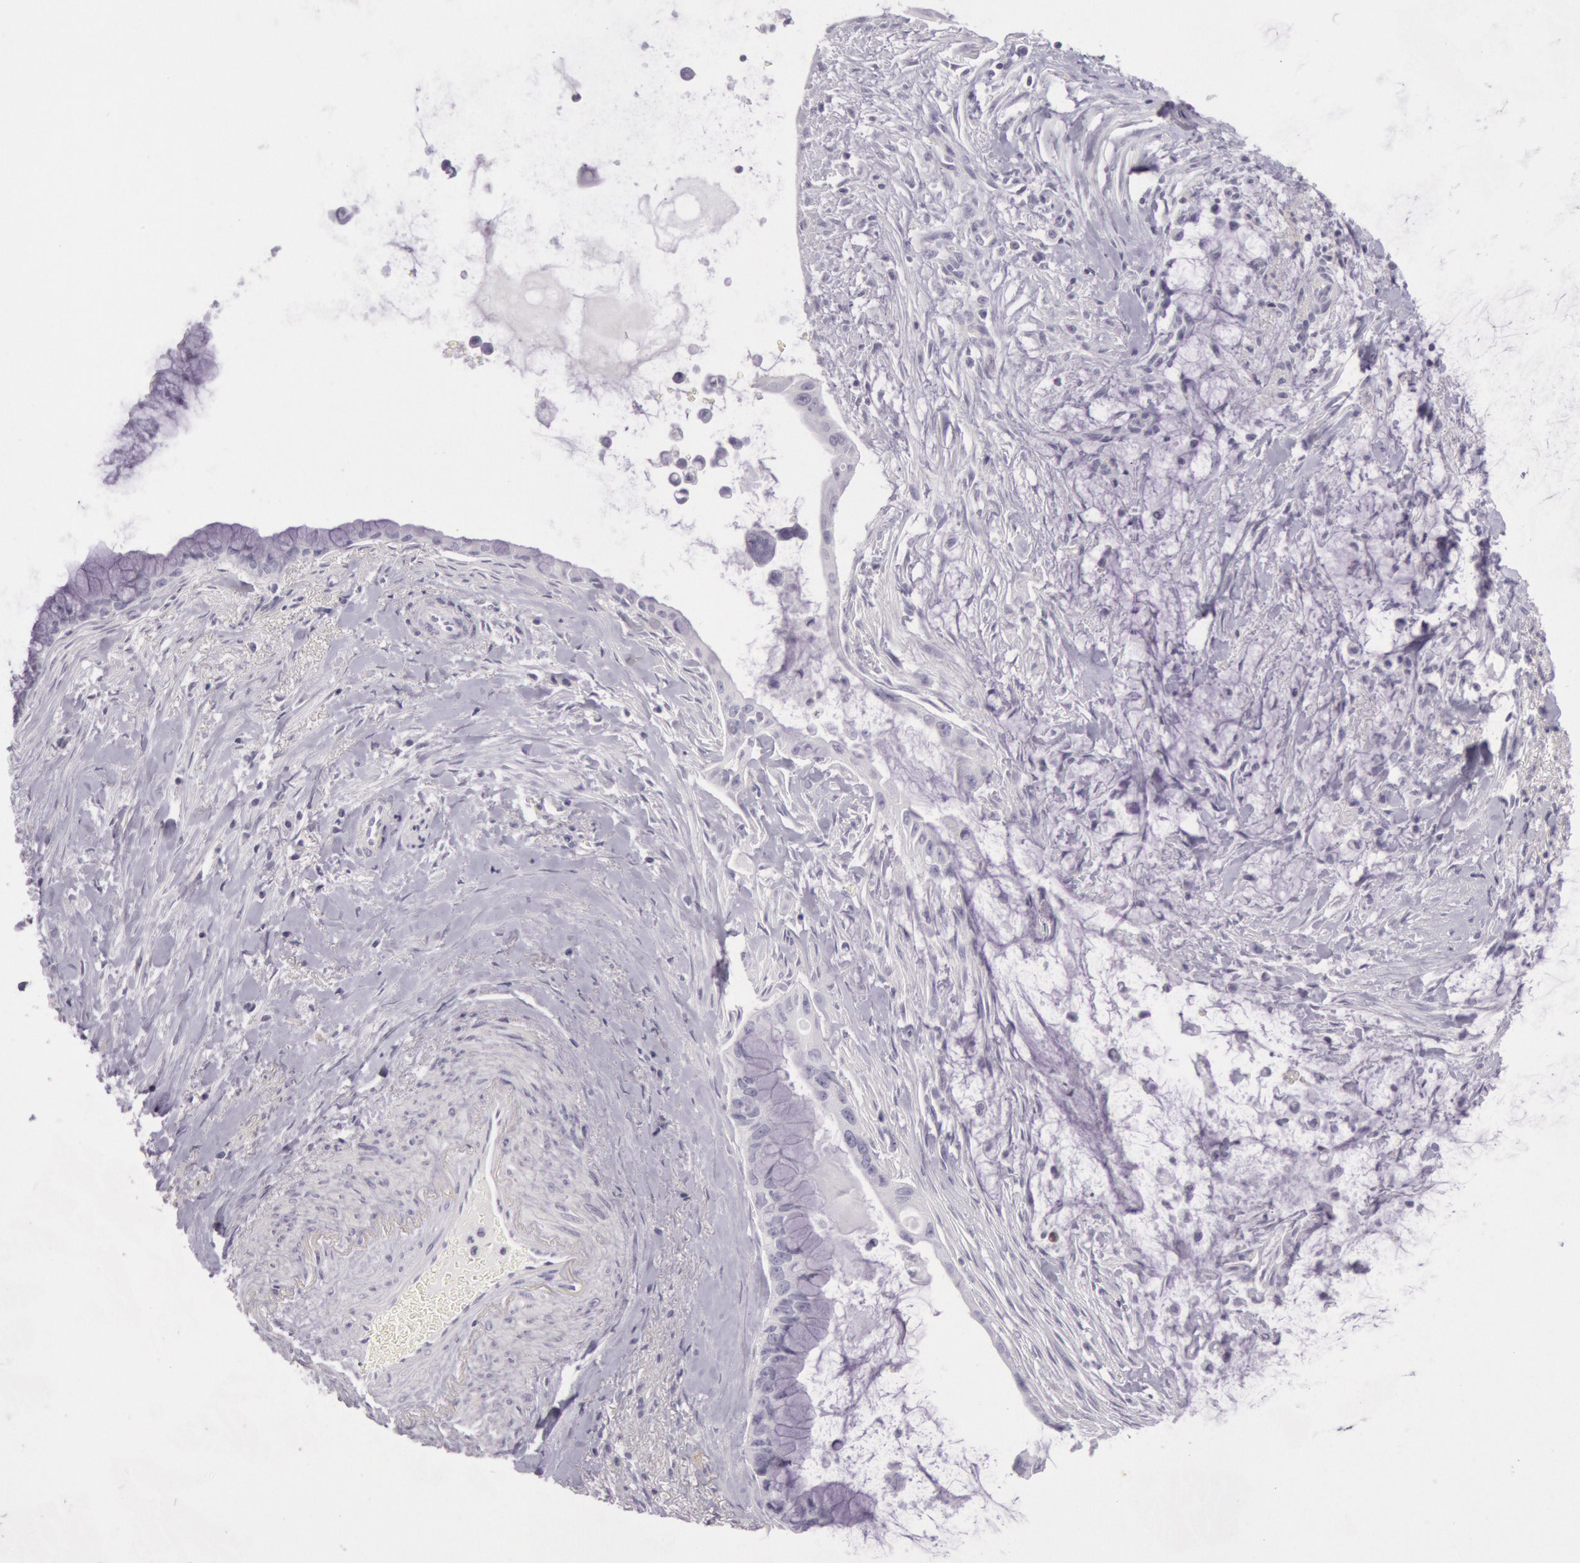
{"staining": {"intensity": "negative", "quantity": "none", "location": "none"}, "tissue": "pancreatic cancer", "cell_type": "Tumor cells", "image_type": "cancer", "snomed": [{"axis": "morphology", "description": "Adenocarcinoma, NOS"}, {"axis": "topography", "description": "Pancreas"}], "caption": "Immunohistochemical staining of human pancreatic adenocarcinoma demonstrates no significant expression in tumor cells.", "gene": "CKB", "patient": {"sex": "male", "age": 59}}